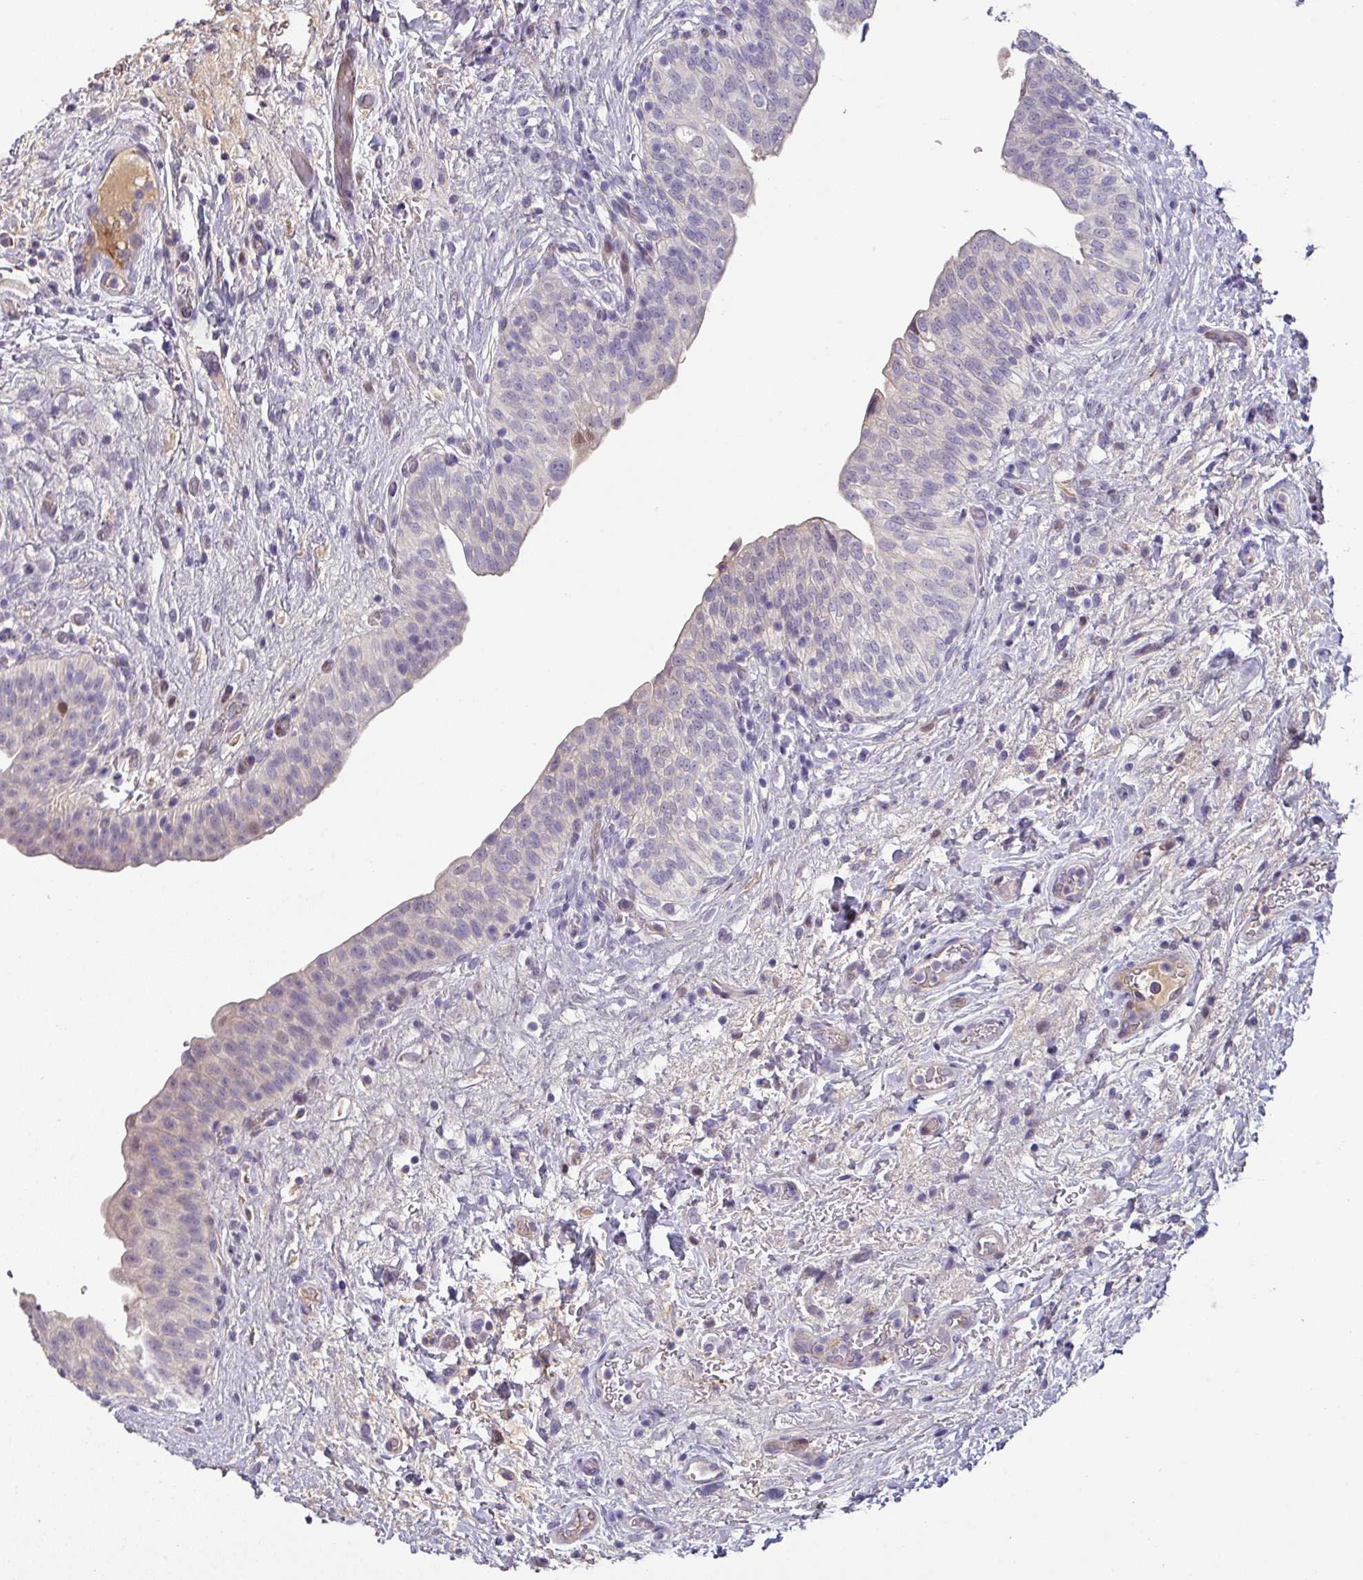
{"staining": {"intensity": "negative", "quantity": "none", "location": "none"}, "tissue": "urinary bladder", "cell_type": "Urothelial cells", "image_type": "normal", "snomed": [{"axis": "morphology", "description": "Normal tissue, NOS"}, {"axis": "topography", "description": "Urinary bladder"}], "caption": "Immunohistochemical staining of benign urinary bladder demonstrates no significant staining in urothelial cells. (DAB (3,3'-diaminobenzidine) IHC visualized using brightfield microscopy, high magnification).", "gene": "KLHL3", "patient": {"sex": "male", "age": 69}}